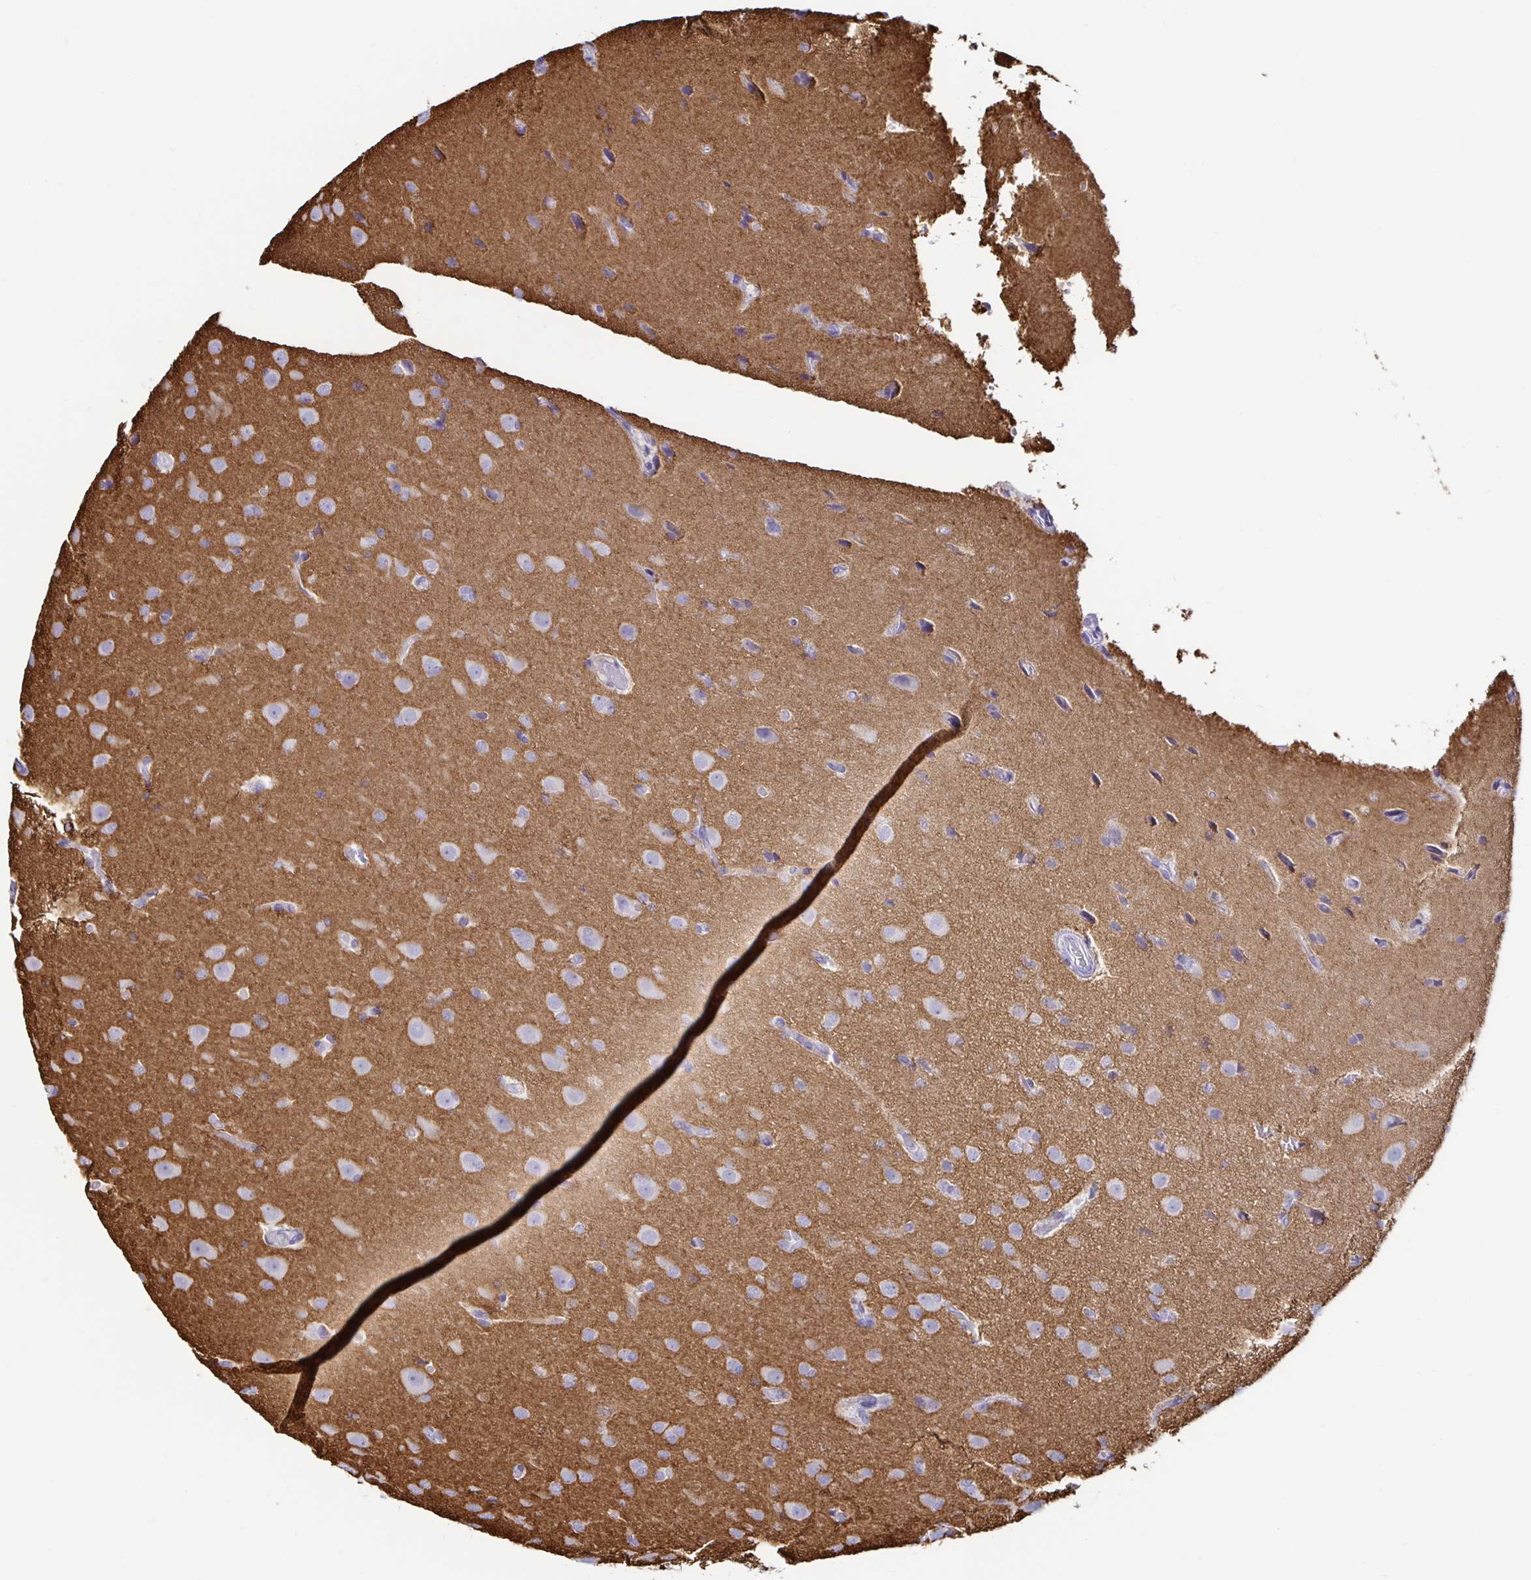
{"staining": {"intensity": "negative", "quantity": "none", "location": "none"}, "tissue": "glioma", "cell_type": "Tumor cells", "image_type": "cancer", "snomed": [{"axis": "morphology", "description": "Glioma, malignant, Low grade"}, {"axis": "topography", "description": "Brain"}], "caption": "Malignant glioma (low-grade) was stained to show a protein in brown. There is no significant staining in tumor cells.", "gene": "SIRPA", "patient": {"sex": "male", "age": 26}}